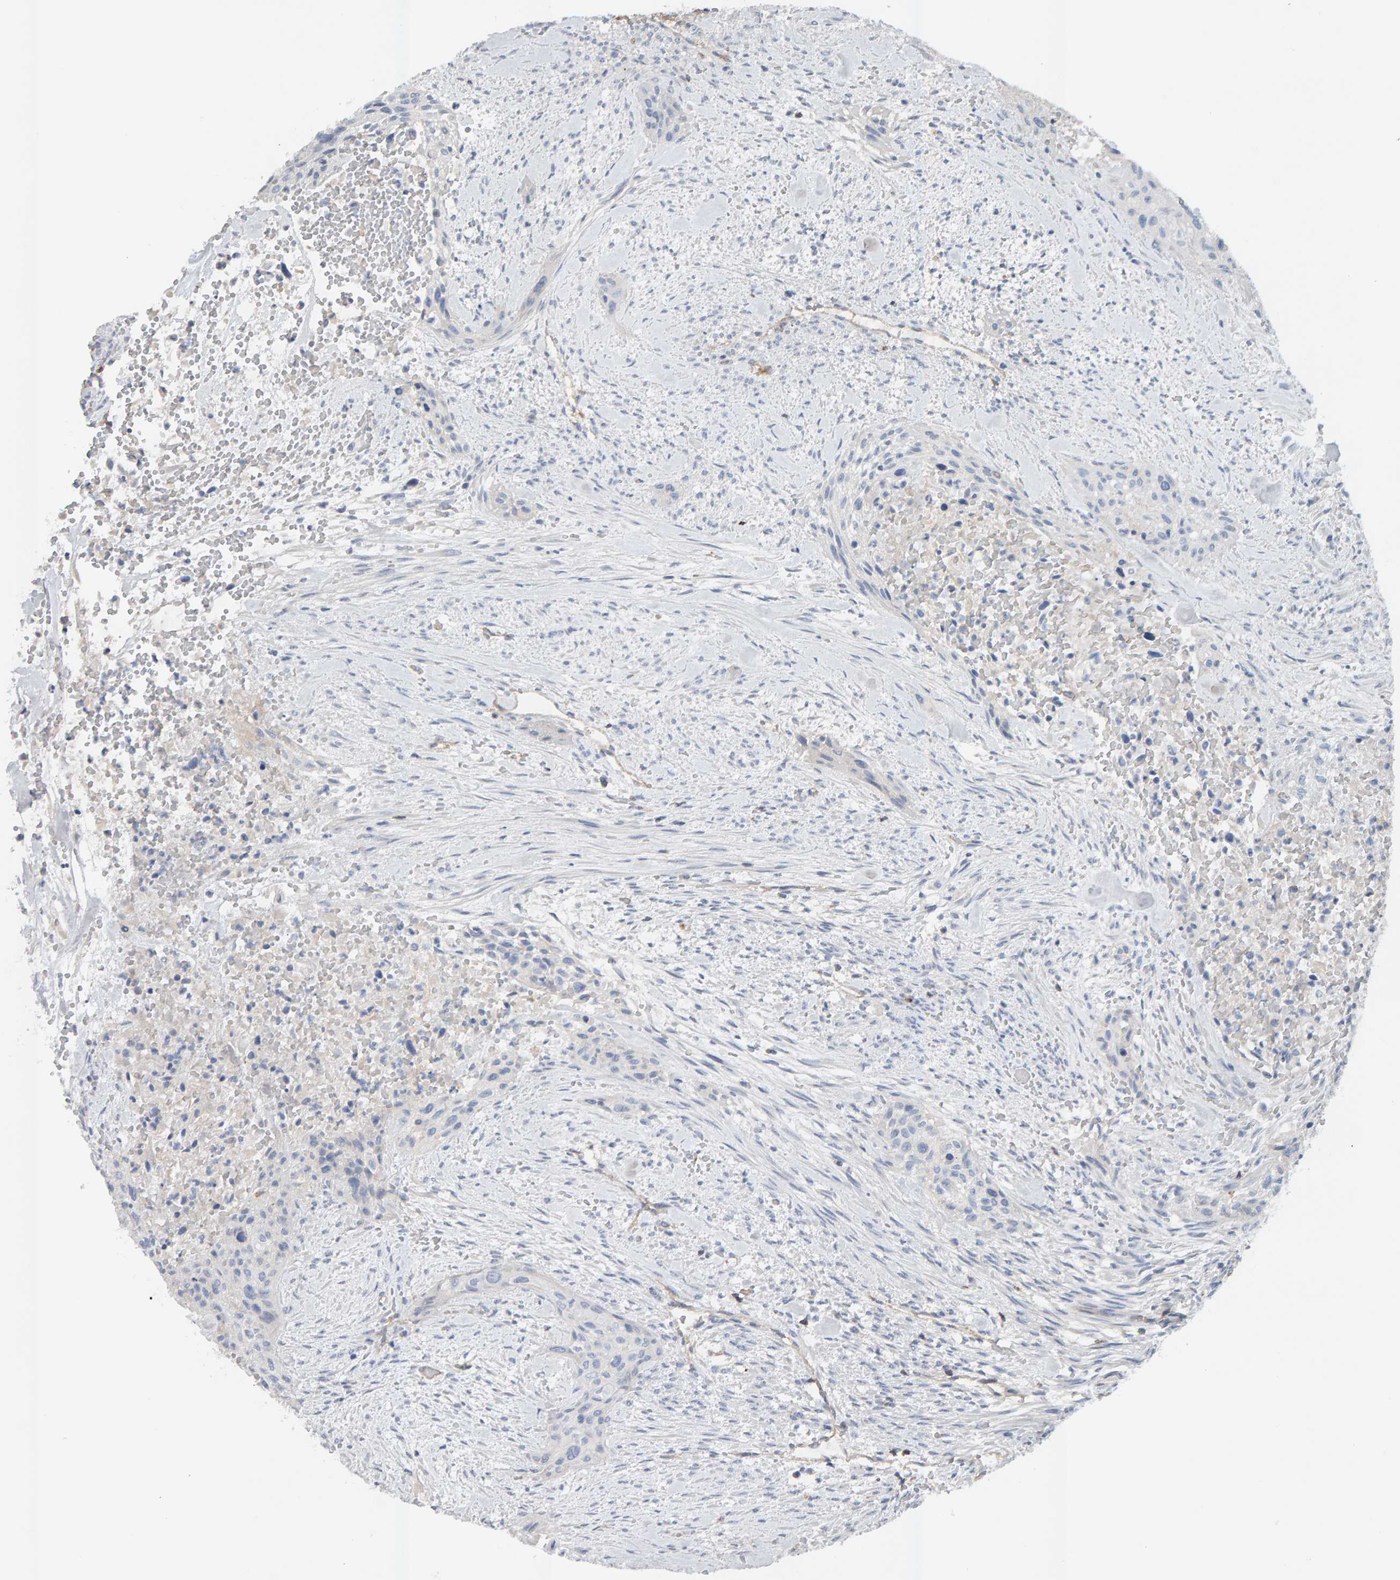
{"staining": {"intensity": "negative", "quantity": "none", "location": "none"}, "tissue": "urothelial cancer", "cell_type": "Tumor cells", "image_type": "cancer", "snomed": [{"axis": "morphology", "description": "Urothelial carcinoma, High grade"}, {"axis": "topography", "description": "Urinary bladder"}], "caption": "High power microscopy photomicrograph of an immunohistochemistry (IHC) photomicrograph of urothelial cancer, revealing no significant expression in tumor cells.", "gene": "FYN", "patient": {"sex": "male", "age": 35}}